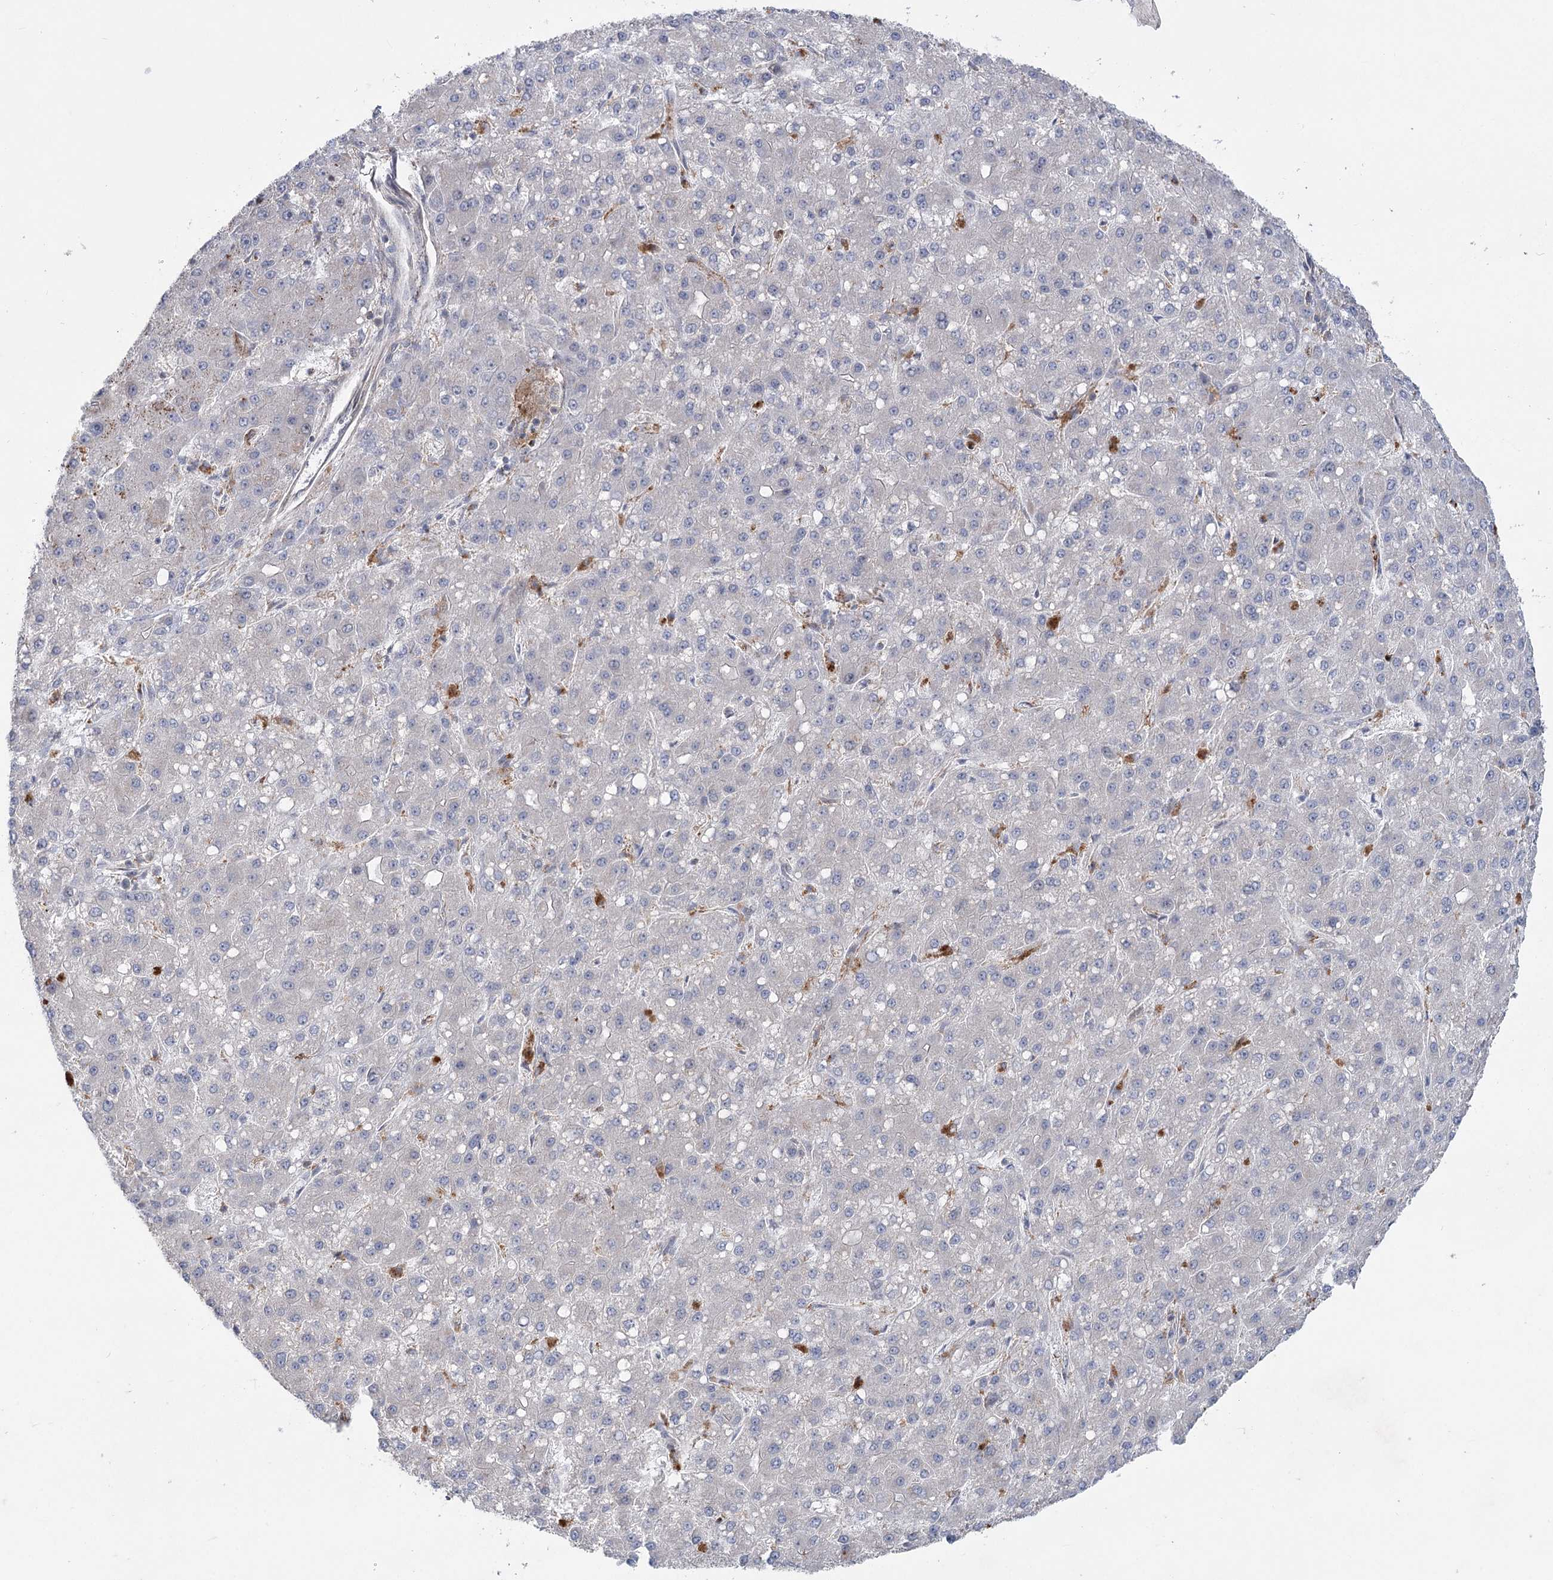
{"staining": {"intensity": "negative", "quantity": "none", "location": "none"}, "tissue": "liver cancer", "cell_type": "Tumor cells", "image_type": "cancer", "snomed": [{"axis": "morphology", "description": "Carcinoma, Hepatocellular, NOS"}, {"axis": "topography", "description": "Liver"}], "caption": "The photomicrograph demonstrates no significant expression in tumor cells of liver cancer.", "gene": "SCN11A", "patient": {"sex": "male", "age": 67}}